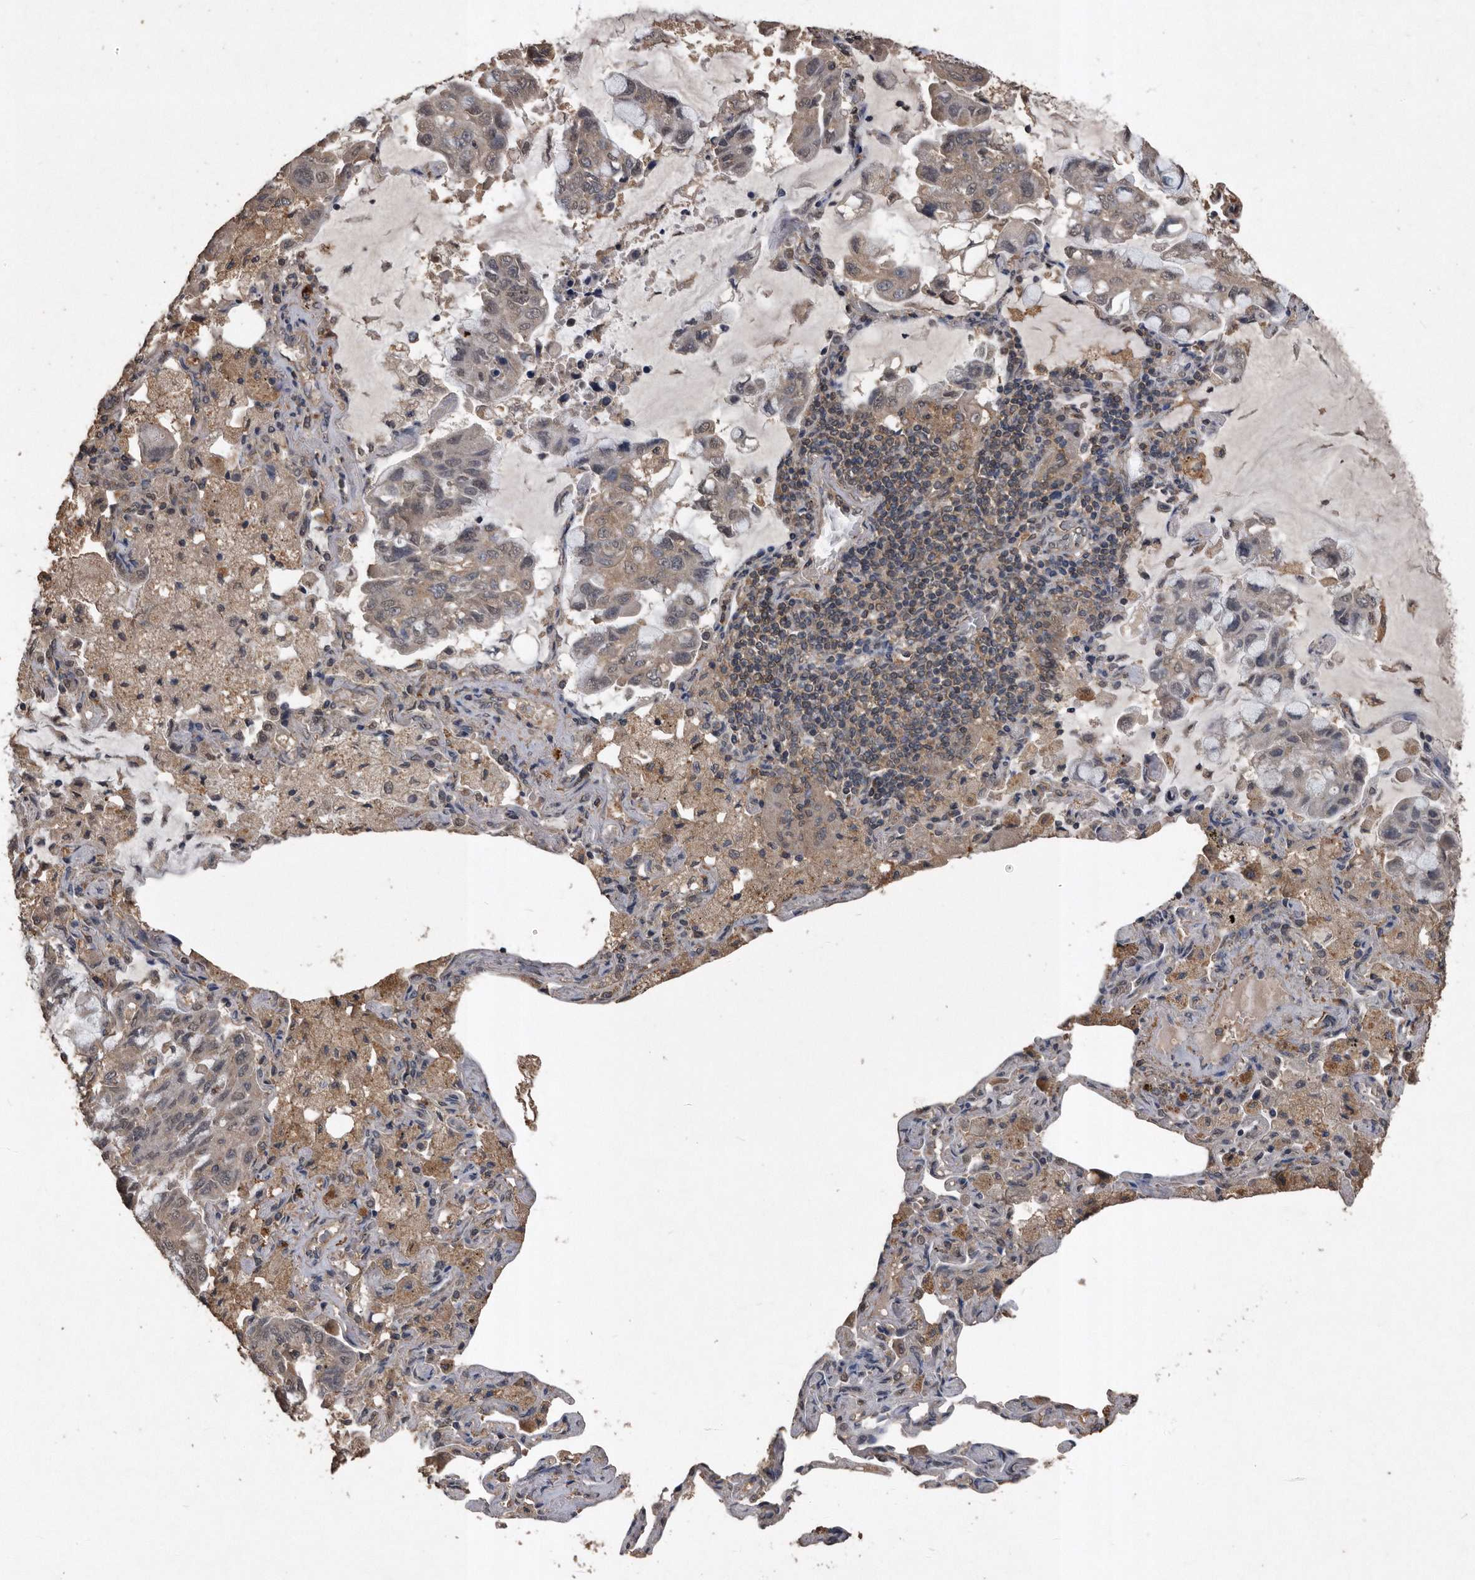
{"staining": {"intensity": "weak", "quantity": "<25%", "location": "cytoplasmic/membranous"}, "tissue": "lung cancer", "cell_type": "Tumor cells", "image_type": "cancer", "snomed": [{"axis": "morphology", "description": "Adenocarcinoma, NOS"}, {"axis": "topography", "description": "Lung"}], "caption": "A micrograph of lung cancer (adenocarcinoma) stained for a protein shows no brown staining in tumor cells.", "gene": "NRBP1", "patient": {"sex": "male", "age": 64}}